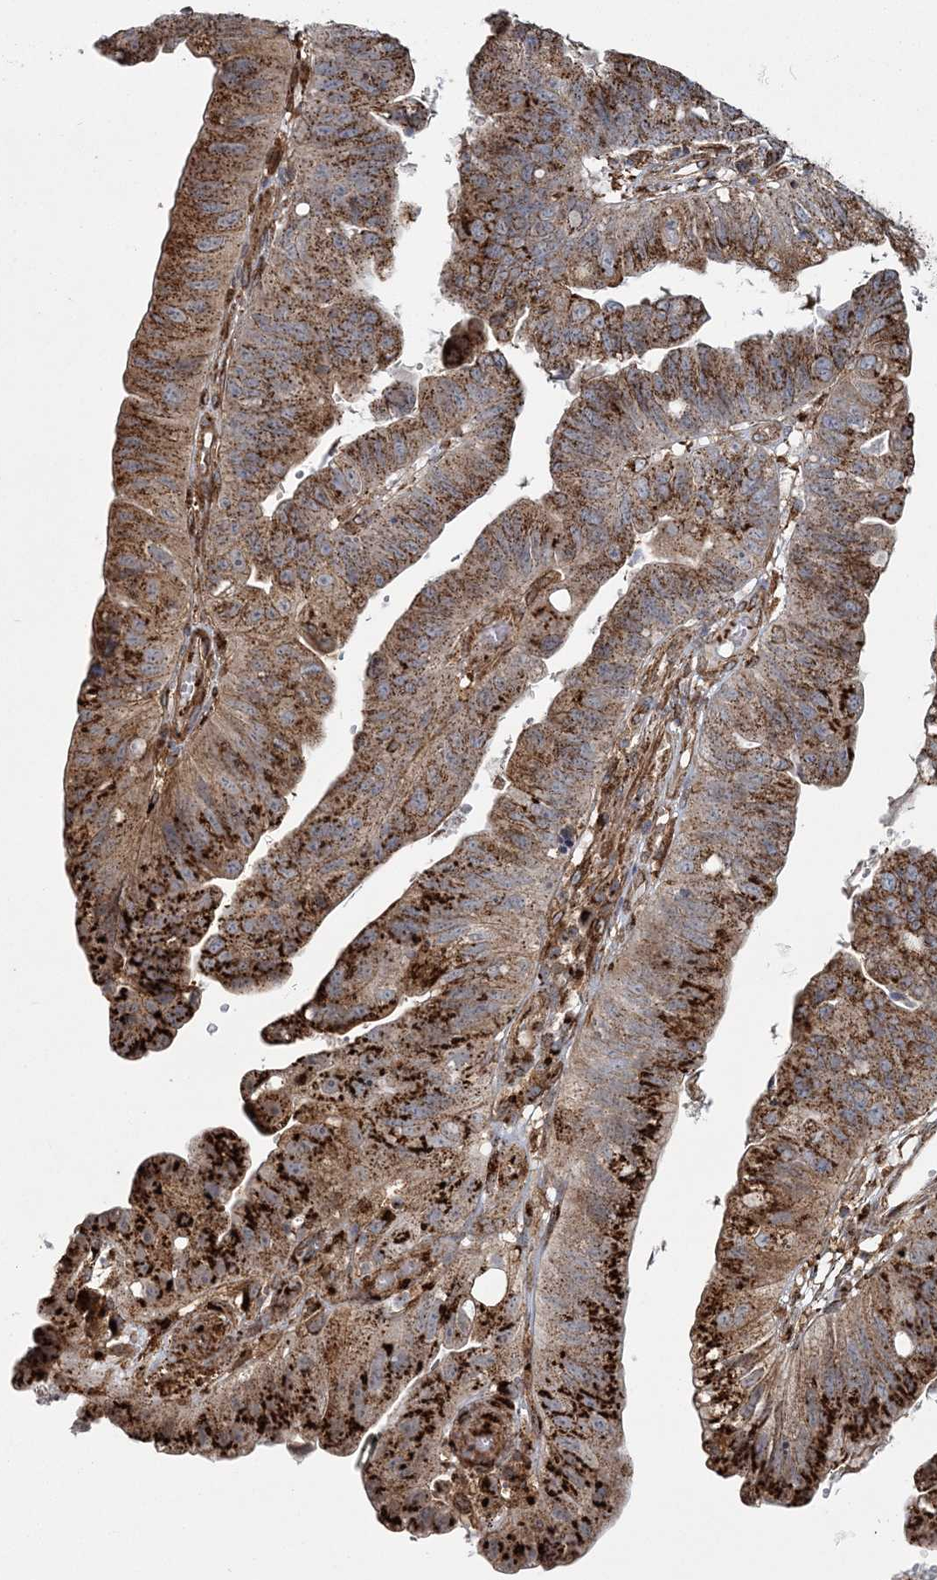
{"staining": {"intensity": "strong", "quantity": ">75%", "location": "cytoplasmic/membranous"}, "tissue": "stomach cancer", "cell_type": "Tumor cells", "image_type": "cancer", "snomed": [{"axis": "morphology", "description": "Adenocarcinoma, NOS"}, {"axis": "topography", "description": "Stomach"}], "caption": "Tumor cells display strong cytoplasmic/membranous staining in approximately >75% of cells in stomach cancer. (DAB IHC with brightfield microscopy, high magnification).", "gene": "TRAF3IP2", "patient": {"sex": "male", "age": 59}}